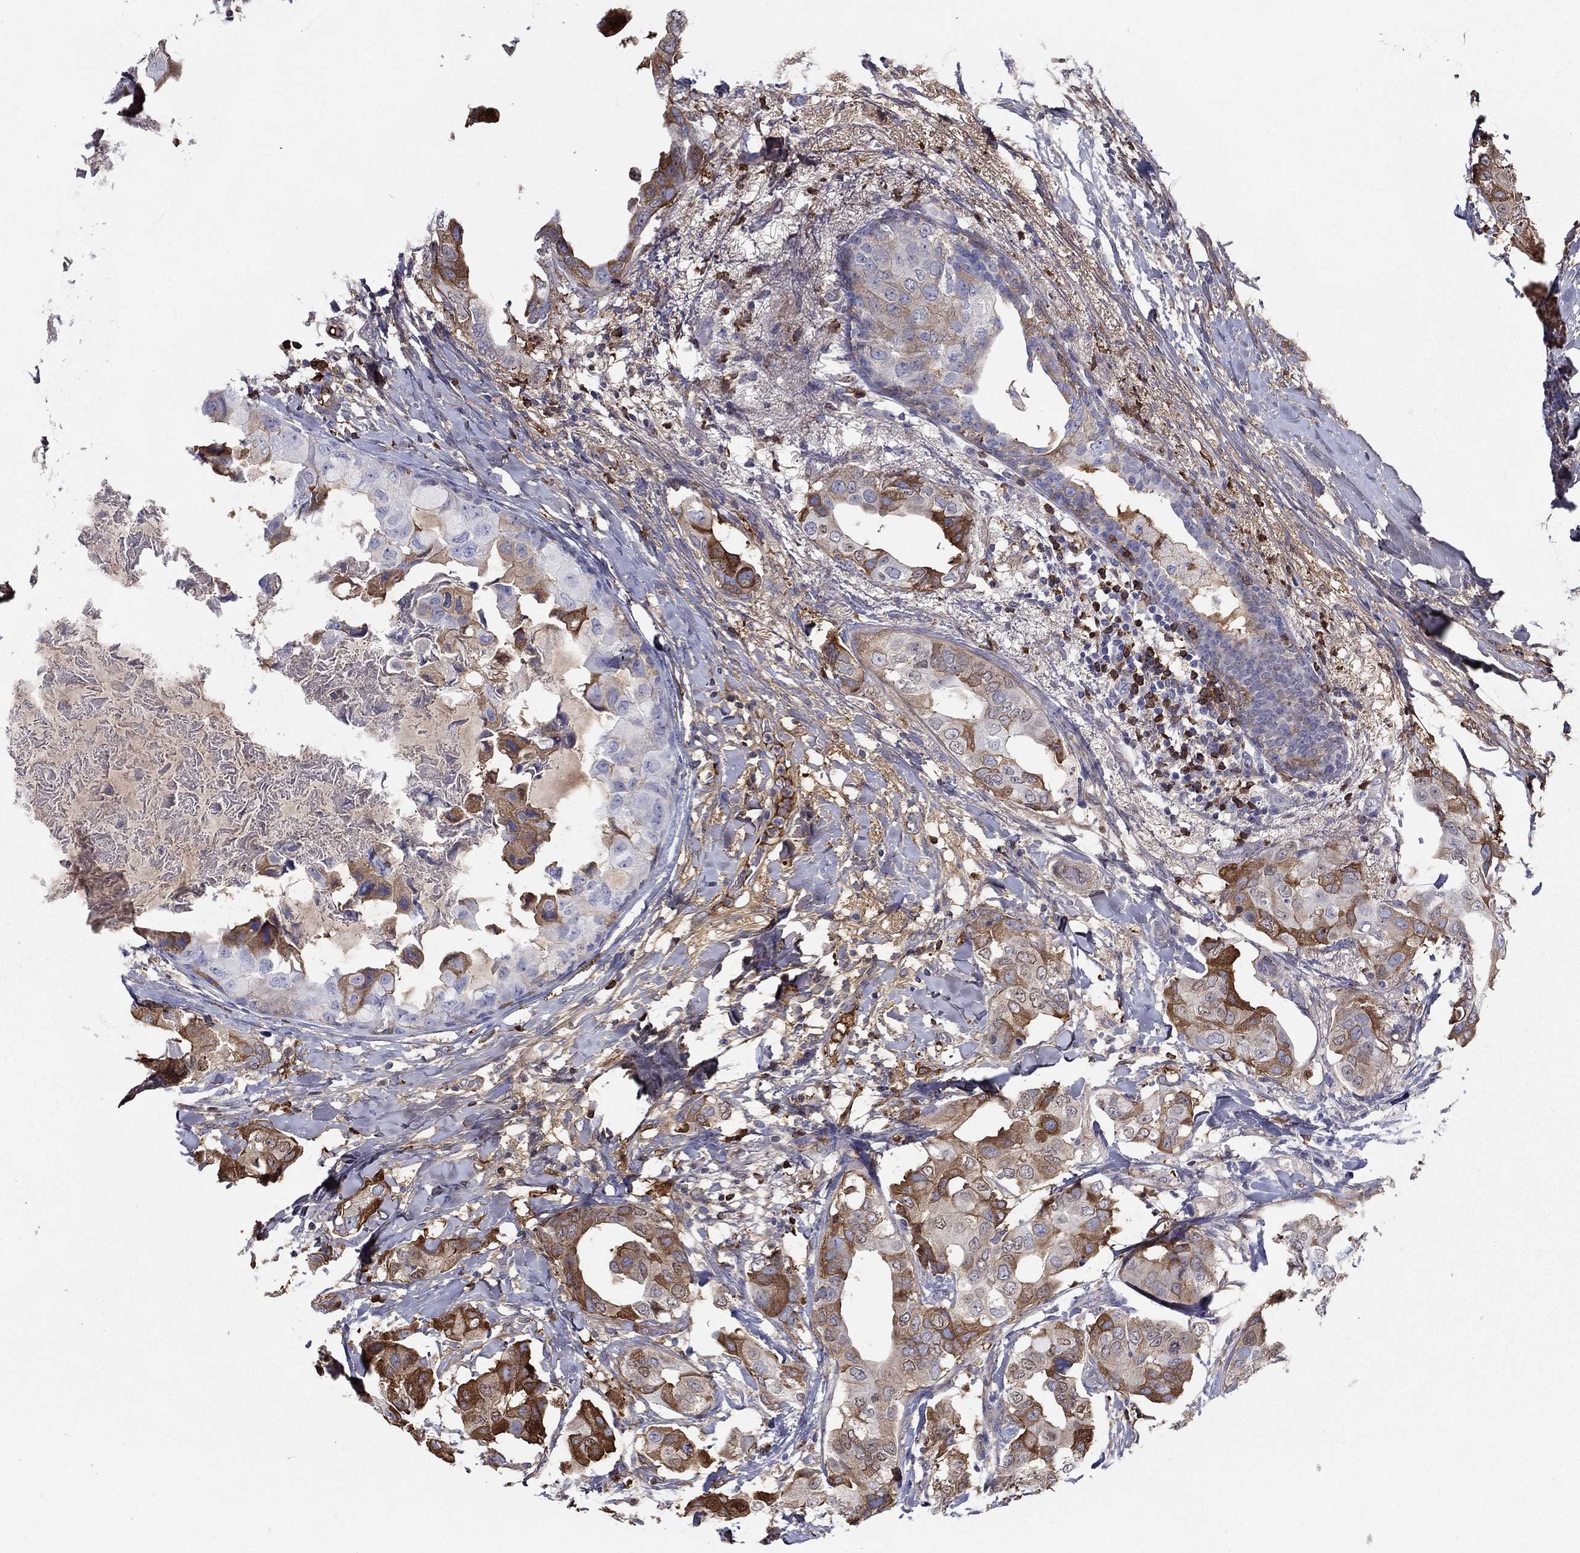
{"staining": {"intensity": "strong", "quantity": "25%-75%", "location": "cytoplasmic/membranous"}, "tissue": "breast cancer", "cell_type": "Tumor cells", "image_type": "cancer", "snomed": [{"axis": "morphology", "description": "Normal tissue, NOS"}, {"axis": "morphology", "description": "Duct carcinoma"}, {"axis": "topography", "description": "Breast"}], "caption": "Protein expression analysis of breast infiltrating ductal carcinoma reveals strong cytoplasmic/membranous expression in about 25%-75% of tumor cells. The staining was performed using DAB (3,3'-diaminobenzidine) to visualize the protein expression in brown, while the nuclei were stained in blue with hematoxylin (Magnification: 20x).", "gene": "HPX", "patient": {"sex": "female", "age": 40}}